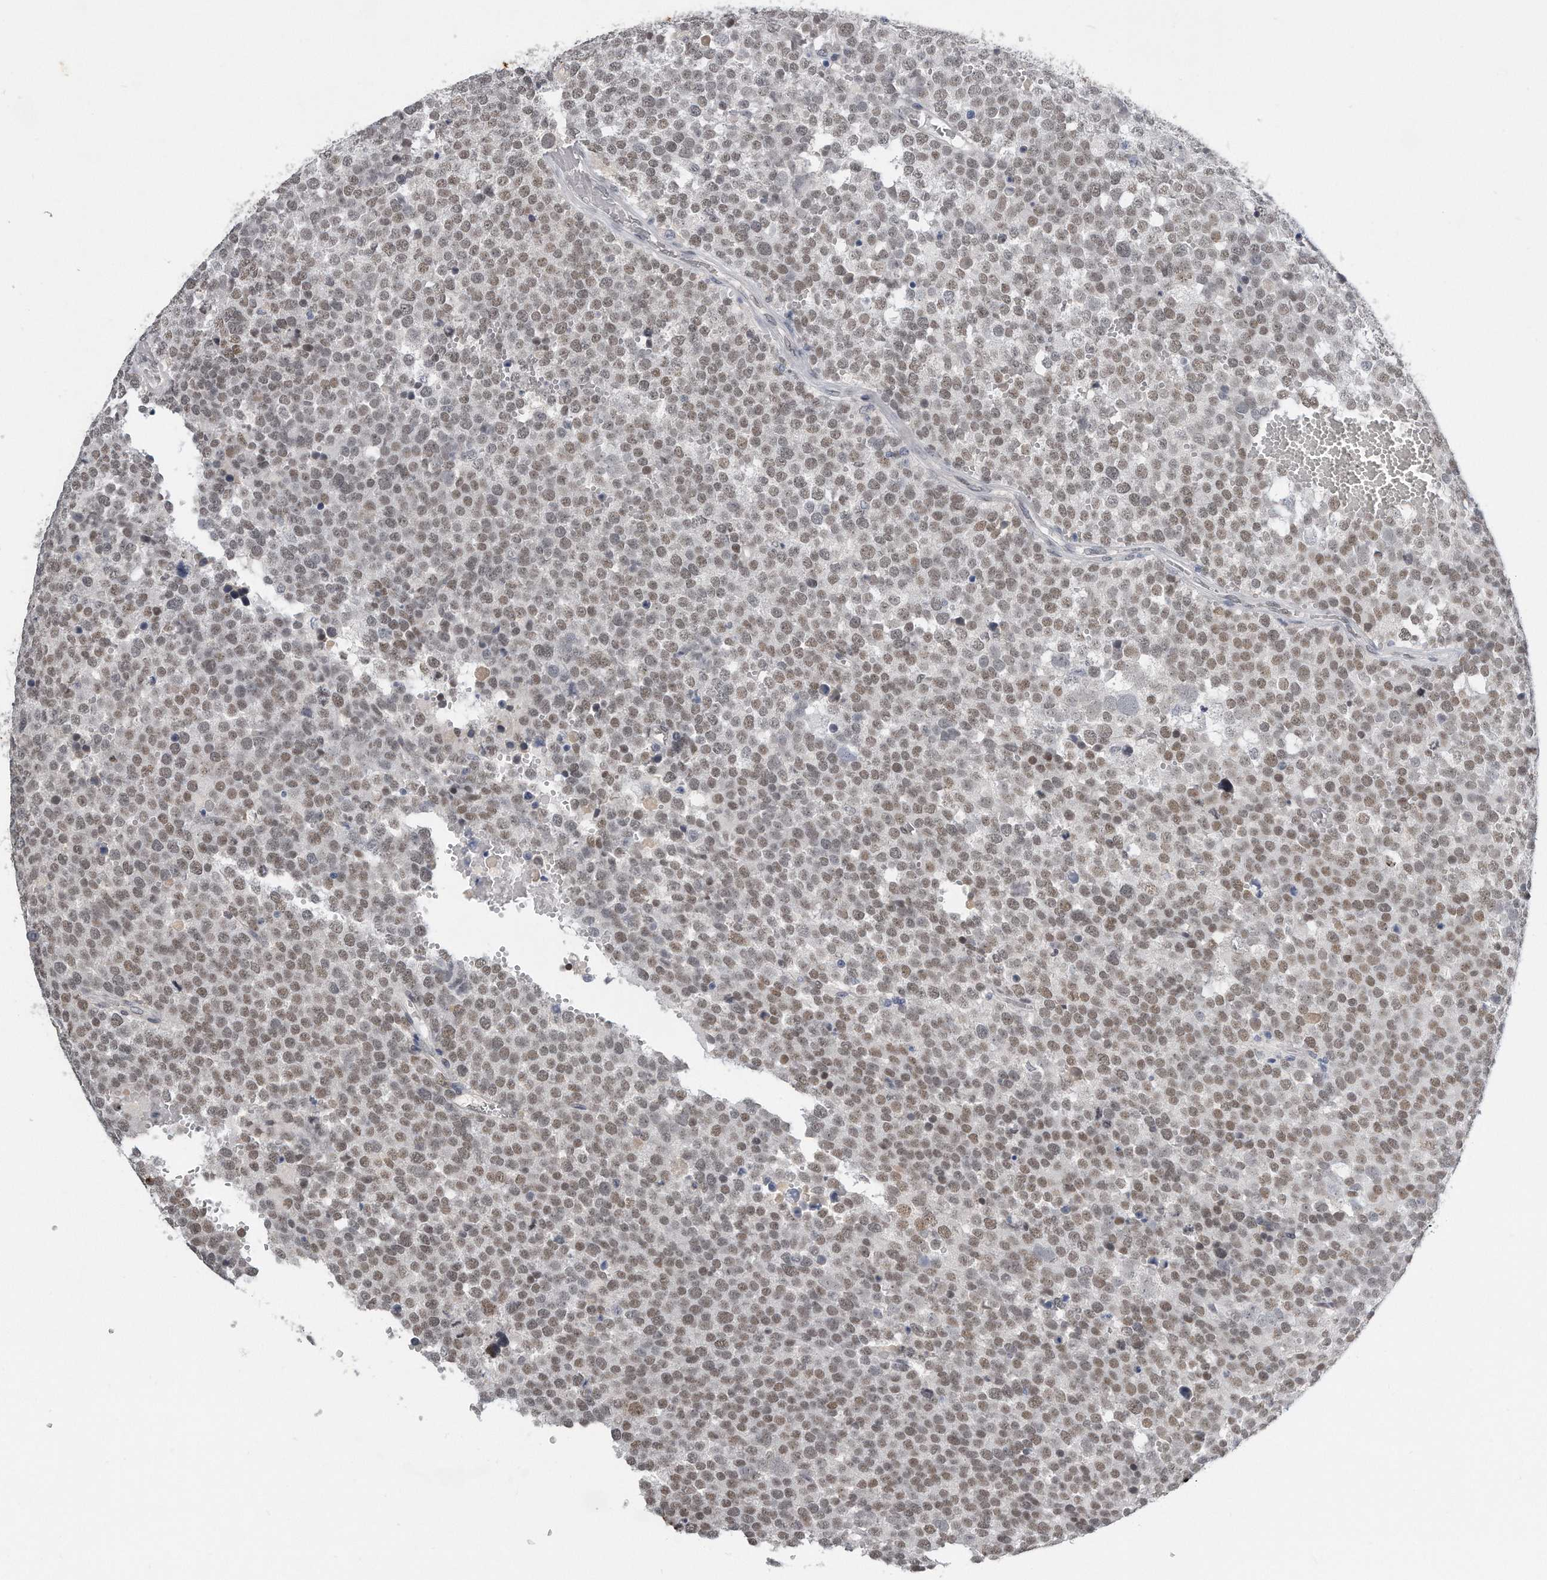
{"staining": {"intensity": "moderate", "quantity": ">75%", "location": "nuclear"}, "tissue": "testis cancer", "cell_type": "Tumor cells", "image_type": "cancer", "snomed": [{"axis": "morphology", "description": "Seminoma, NOS"}, {"axis": "topography", "description": "Testis"}], "caption": "About >75% of tumor cells in seminoma (testis) show moderate nuclear protein expression as visualized by brown immunohistochemical staining.", "gene": "CTBP2", "patient": {"sex": "male", "age": 71}}